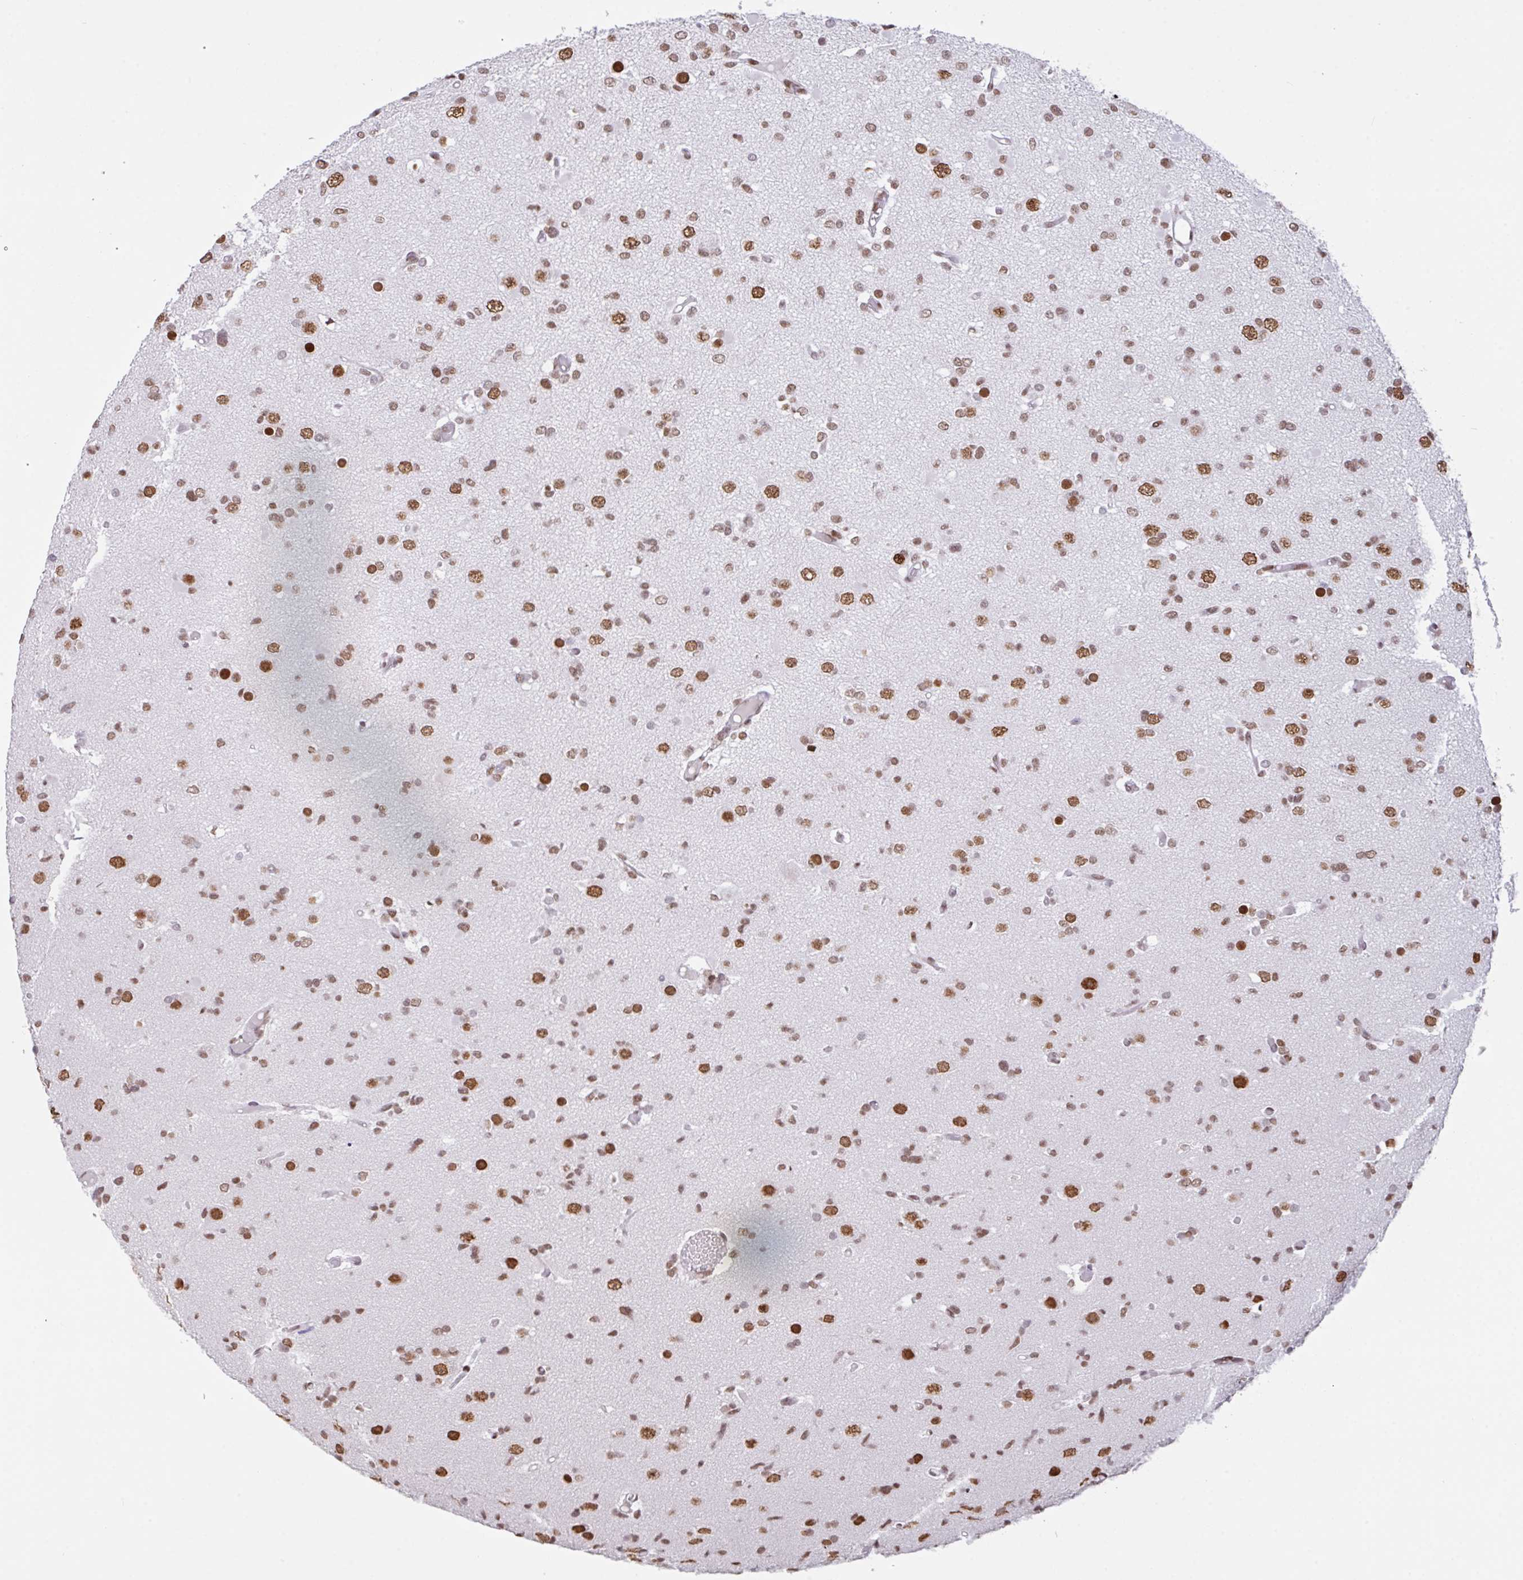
{"staining": {"intensity": "moderate", "quantity": ">75%", "location": "nuclear"}, "tissue": "glioma", "cell_type": "Tumor cells", "image_type": "cancer", "snomed": [{"axis": "morphology", "description": "Glioma, malignant, Low grade"}, {"axis": "topography", "description": "Brain"}], "caption": "This micrograph shows IHC staining of glioma, with medium moderate nuclear positivity in approximately >75% of tumor cells.", "gene": "CLP1", "patient": {"sex": "female", "age": 22}}